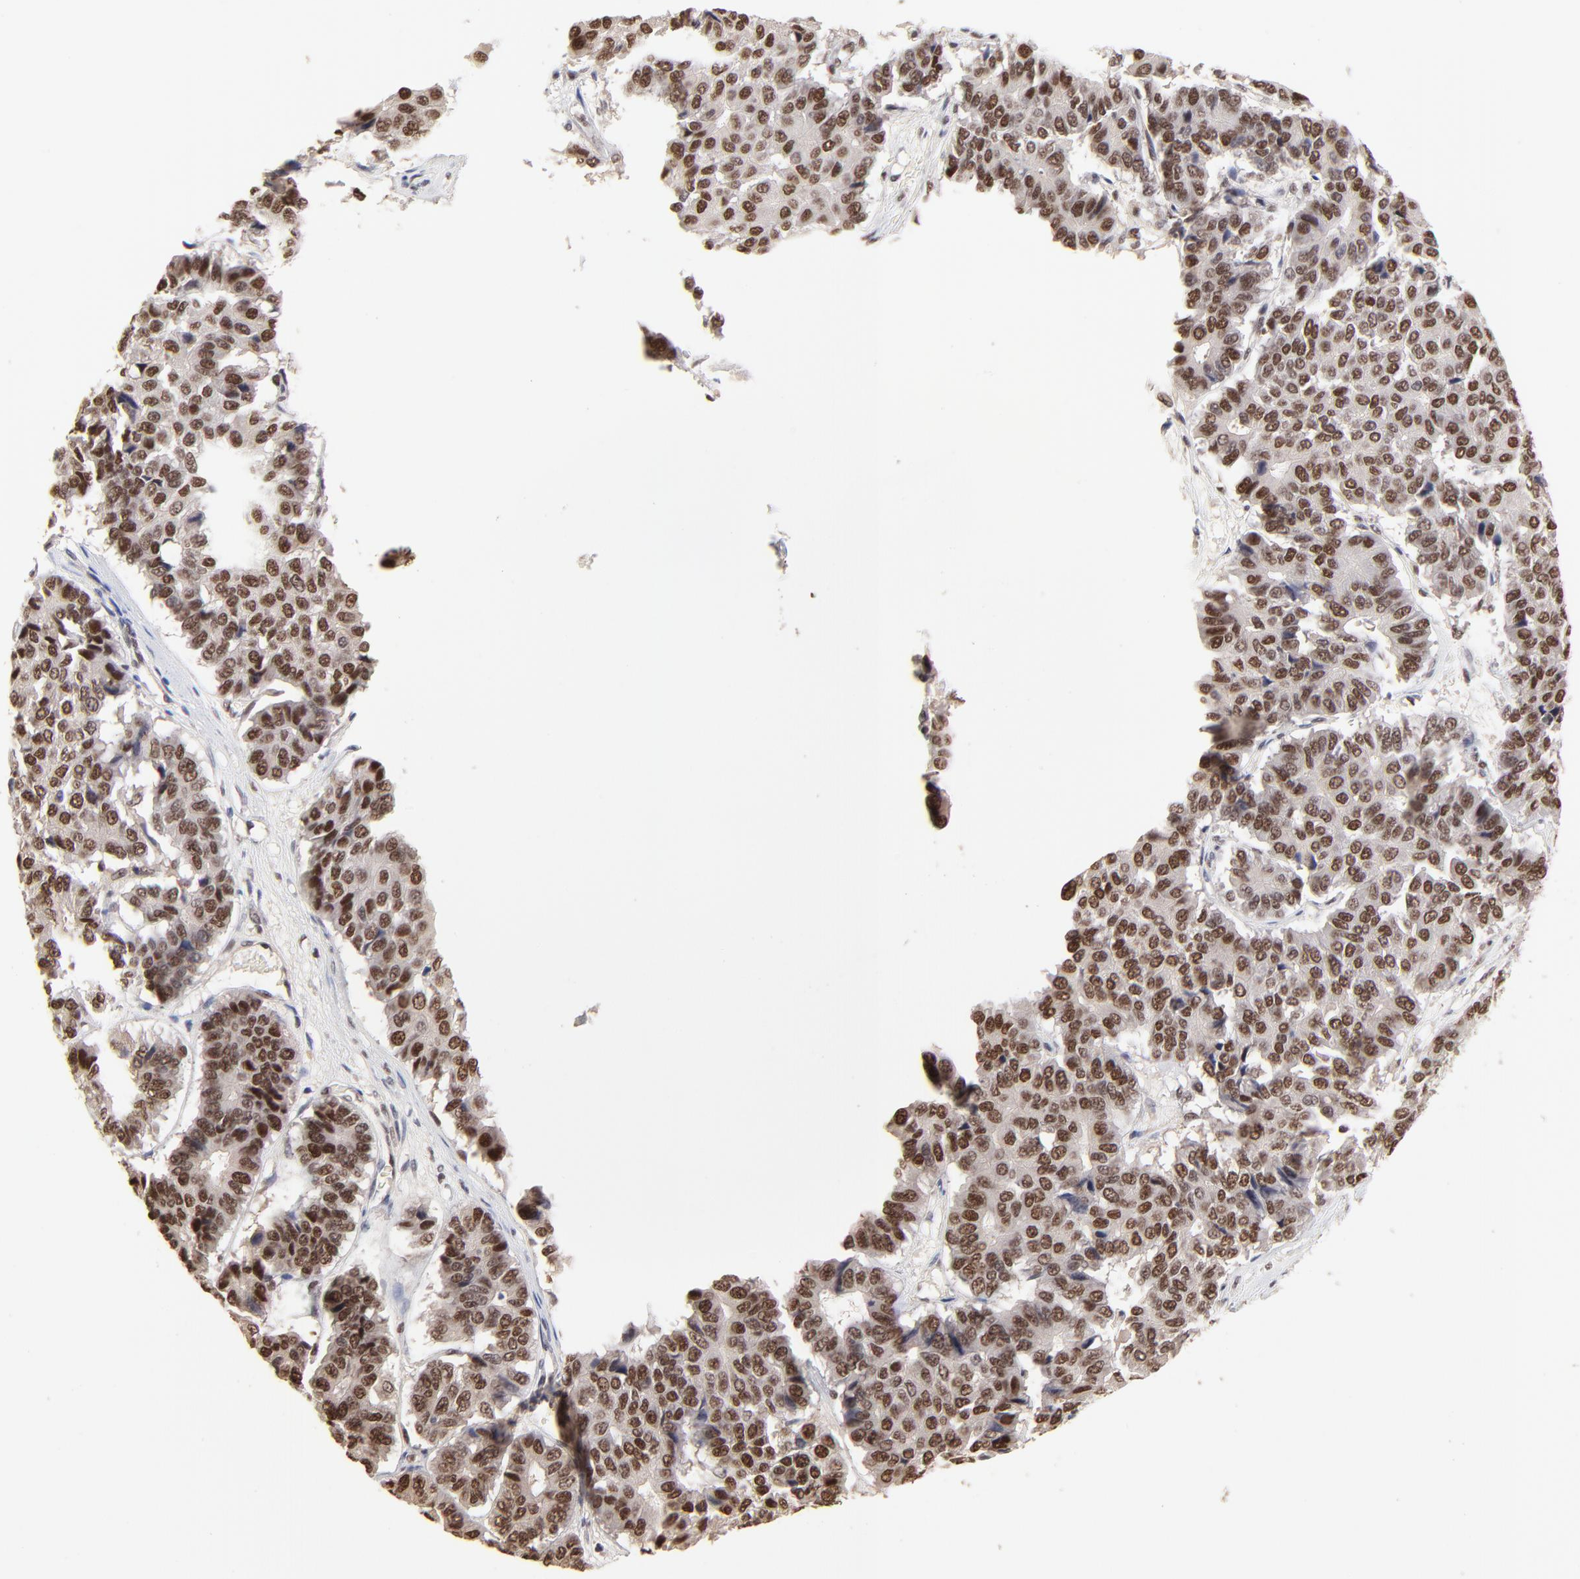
{"staining": {"intensity": "moderate", "quantity": ">75%", "location": "nuclear"}, "tissue": "pancreatic cancer", "cell_type": "Tumor cells", "image_type": "cancer", "snomed": [{"axis": "morphology", "description": "Adenocarcinoma, NOS"}, {"axis": "topography", "description": "Pancreas"}], "caption": "Pancreatic adenocarcinoma stained for a protein (brown) reveals moderate nuclear positive positivity in about >75% of tumor cells.", "gene": "DSN1", "patient": {"sex": "male", "age": 50}}